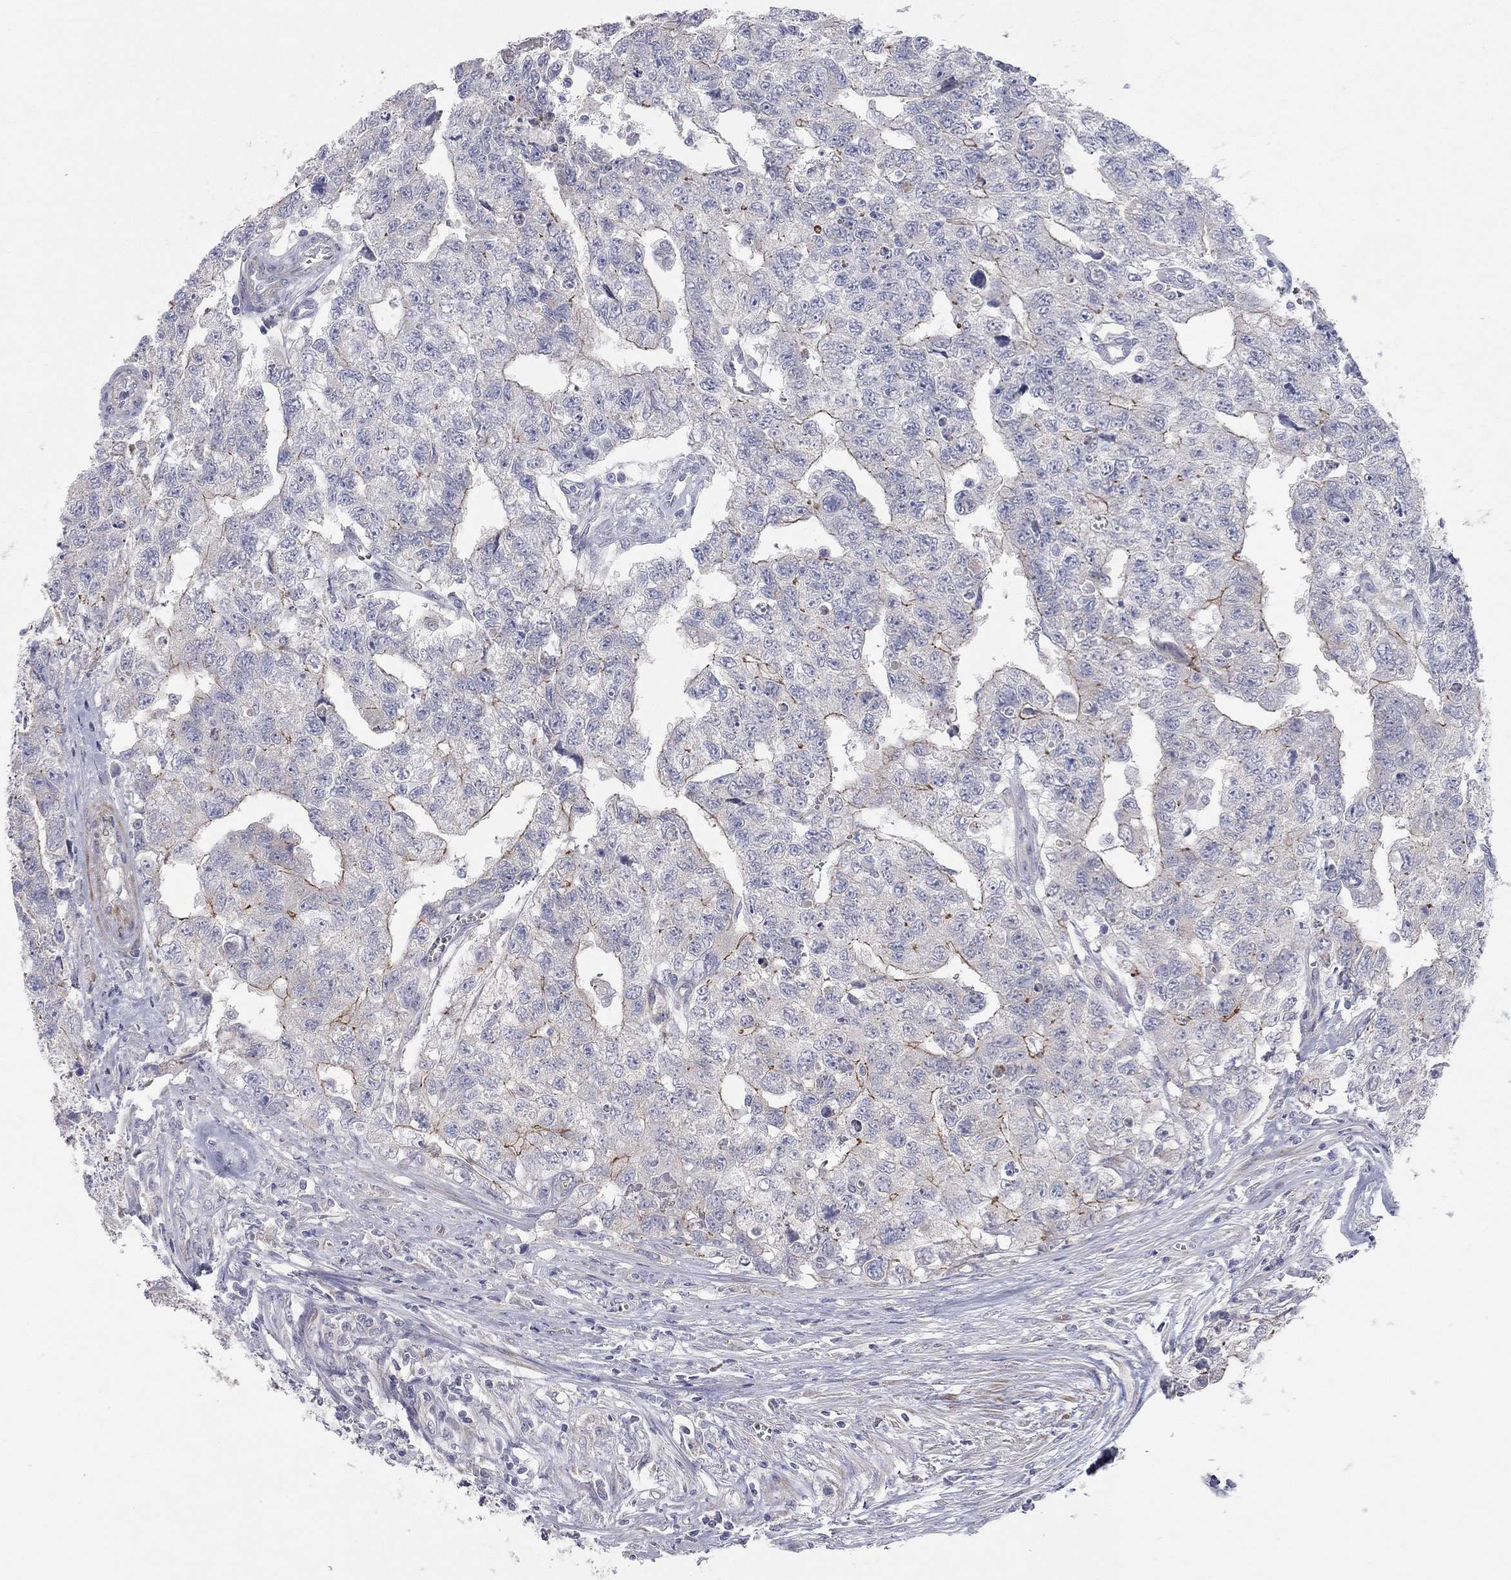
{"staining": {"intensity": "strong", "quantity": "<25%", "location": "cytoplasmic/membranous"}, "tissue": "testis cancer", "cell_type": "Tumor cells", "image_type": "cancer", "snomed": [{"axis": "morphology", "description": "Carcinoma, Embryonal, NOS"}, {"axis": "topography", "description": "Testis"}], "caption": "This histopathology image shows immunohistochemistry (IHC) staining of human testis cancer, with medium strong cytoplasmic/membranous expression in about <25% of tumor cells.", "gene": "KANSL1L", "patient": {"sex": "male", "age": 24}}